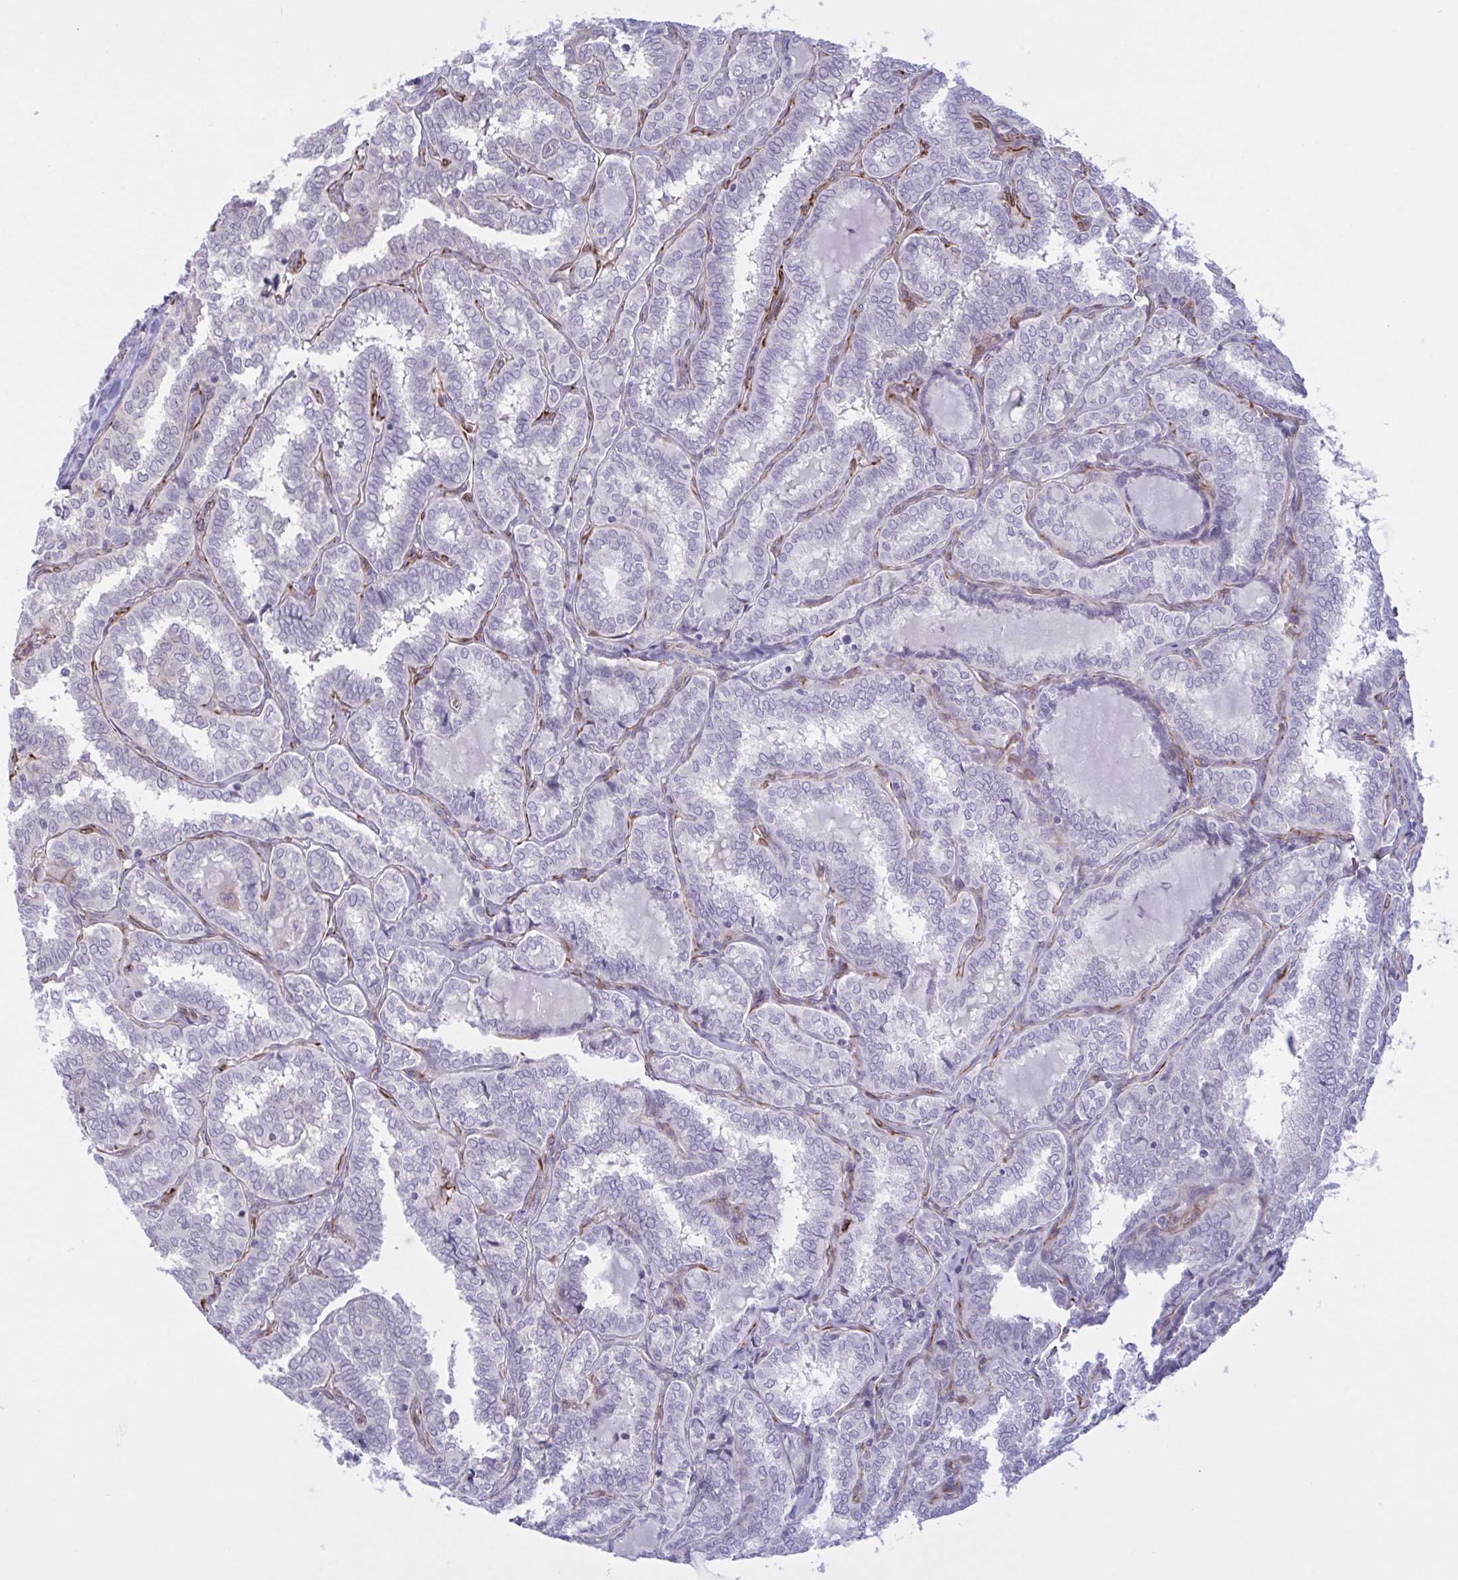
{"staining": {"intensity": "negative", "quantity": "none", "location": "none"}, "tissue": "thyroid cancer", "cell_type": "Tumor cells", "image_type": "cancer", "snomed": [{"axis": "morphology", "description": "Papillary adenocarcinoma, NOS"}, {"axis": "topography", "description": "Thyroid gland"}], "caption": "Image shows no significant protein staining in tumor cells of thyroid cancer.", "gene": "PRRT4", "patient": {"sex": "female", "age": 30}}